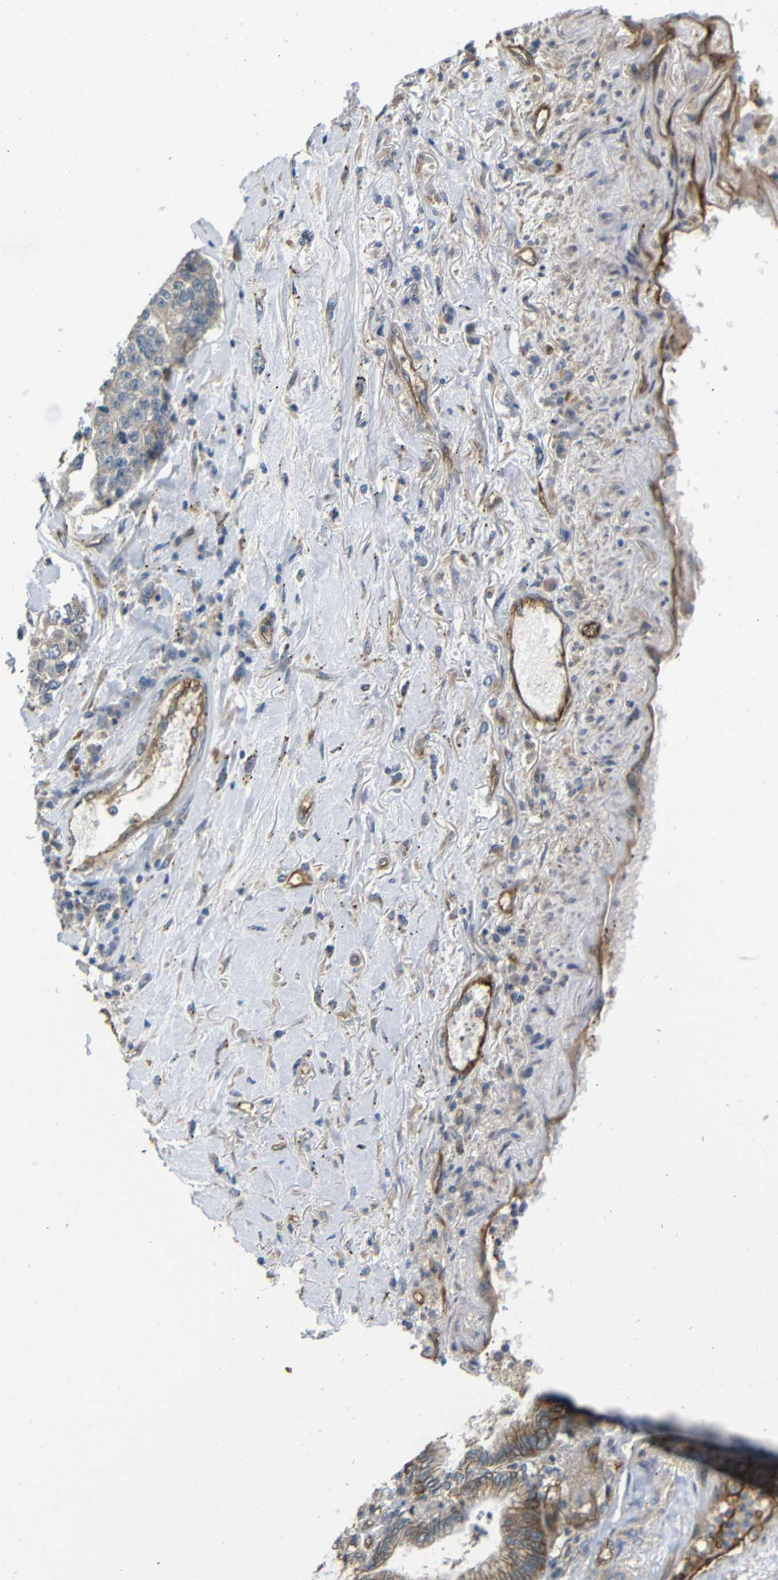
{"staining": {"intensity": "weak", "quantity": ">75%", "location": "cytoplasmic/membranous"}, "tissue": "lung cancer", "cell_type": "Tumor cells", "image_type": "cancer", "snomed": [{"axis": "morphology", "description": "Adenocarcinoma, NOS"}, {"axis": "topography", "description": "Lung"}], "caption": "Immunohistochemical staining of lung cancer displays low levels of weak cytoplasmic/membranous positivity in about >75% of tumor cells.", "gene": "RELL1", "patient": {"sex": "male", "age": 49}}